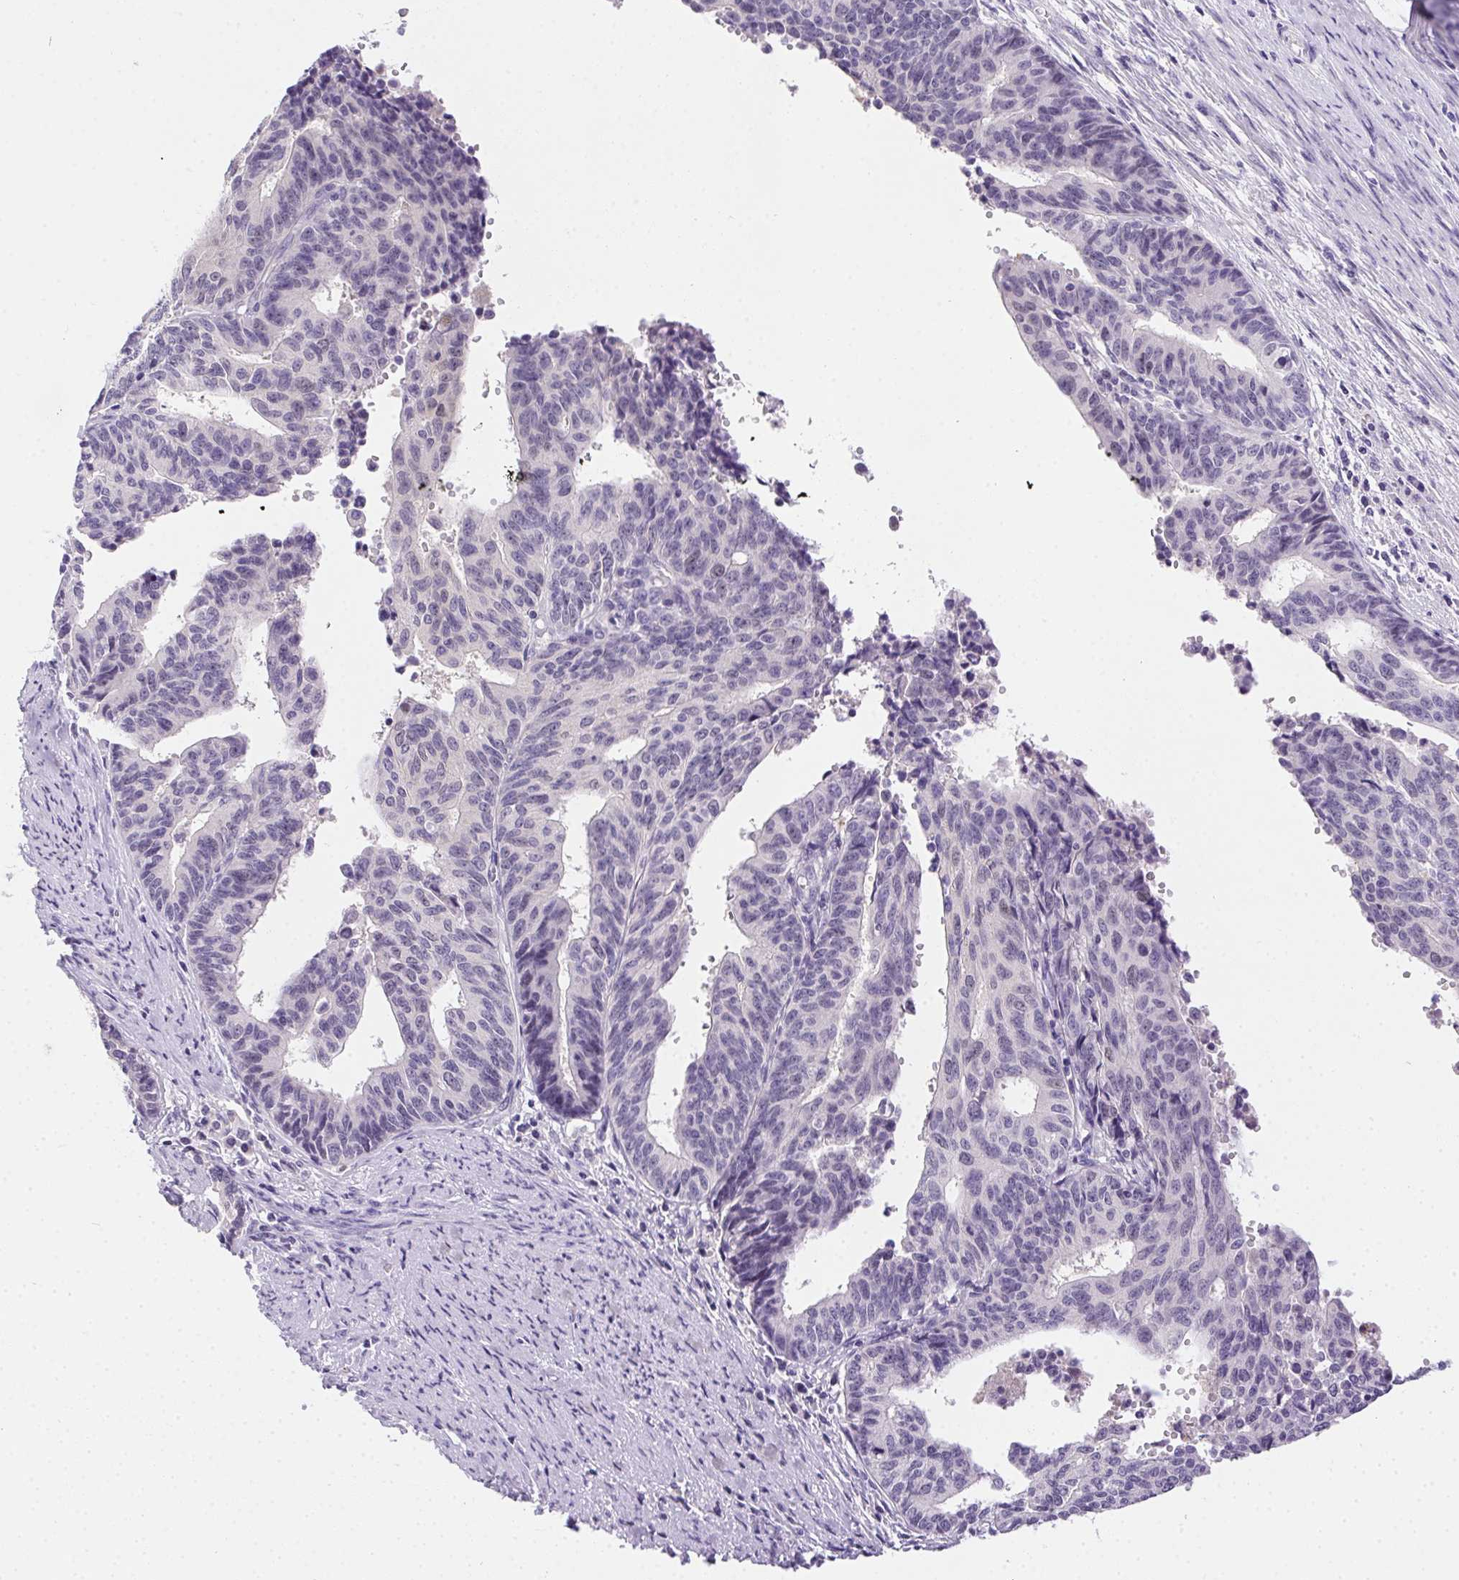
{"staining": {"intensity": "negative", "quantity": "none", "location": "none"}, "tissue": "endometrial cancer", "cell_type": "Tumor cells", "image_type": "cancer", "snomed": [{"axis": "morphology", "description": "Adenocarcinoma, NOS"}, {"axis": "topography", "description": "Endometrium"}], "caption": "Image shows no protein expression in tumor cells of adenocarcinoma (endometrial) tissue.", "gene": "SSTR4", "patient": {"sex": "female", "age": 65}}